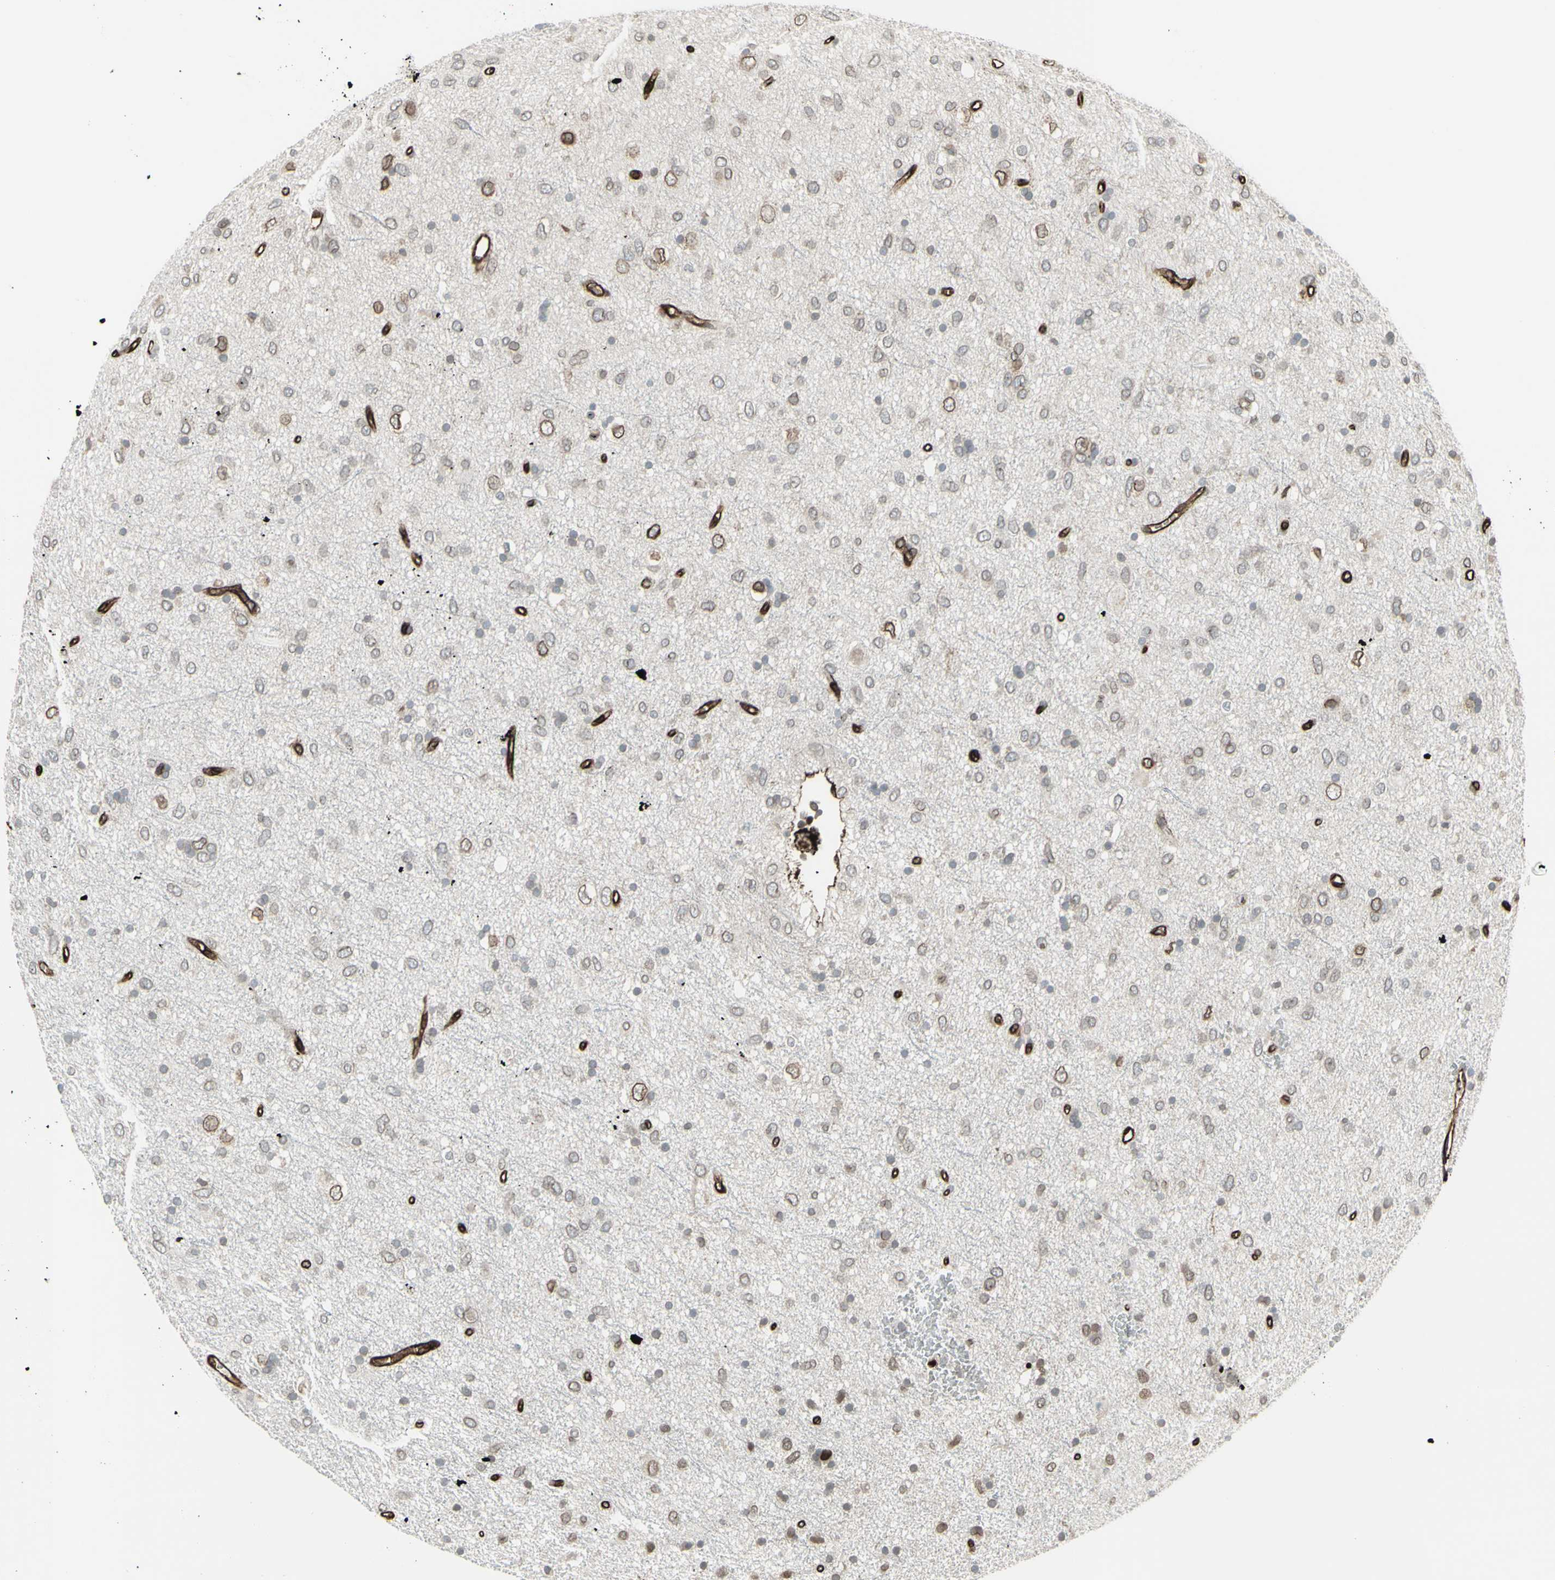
{"staining": {"intensity": "moderate", "quantity": "<25%", "location": "cytoplasmic/membranous,nuclear"}, "tissue": "glioma", "cell_type": "Tumor cells", "image_type": "cancer", "snomed": [{"axis": "morphology", "description": "Glioma, malignant, Low grade"}, {"axis": "topography", "description": "Brain"}], "caption": "Immunohistochemical staining of human glioma displays low levels of moderate cytoplasmic/membranous and nuclear protein positivity in about <25% of tumor cells. Immunohistochemistry stains the protein in brown and the nuclei are stained blue.", "gene": "DTX3L", "patient": {"sex": "male", "age": 77}}